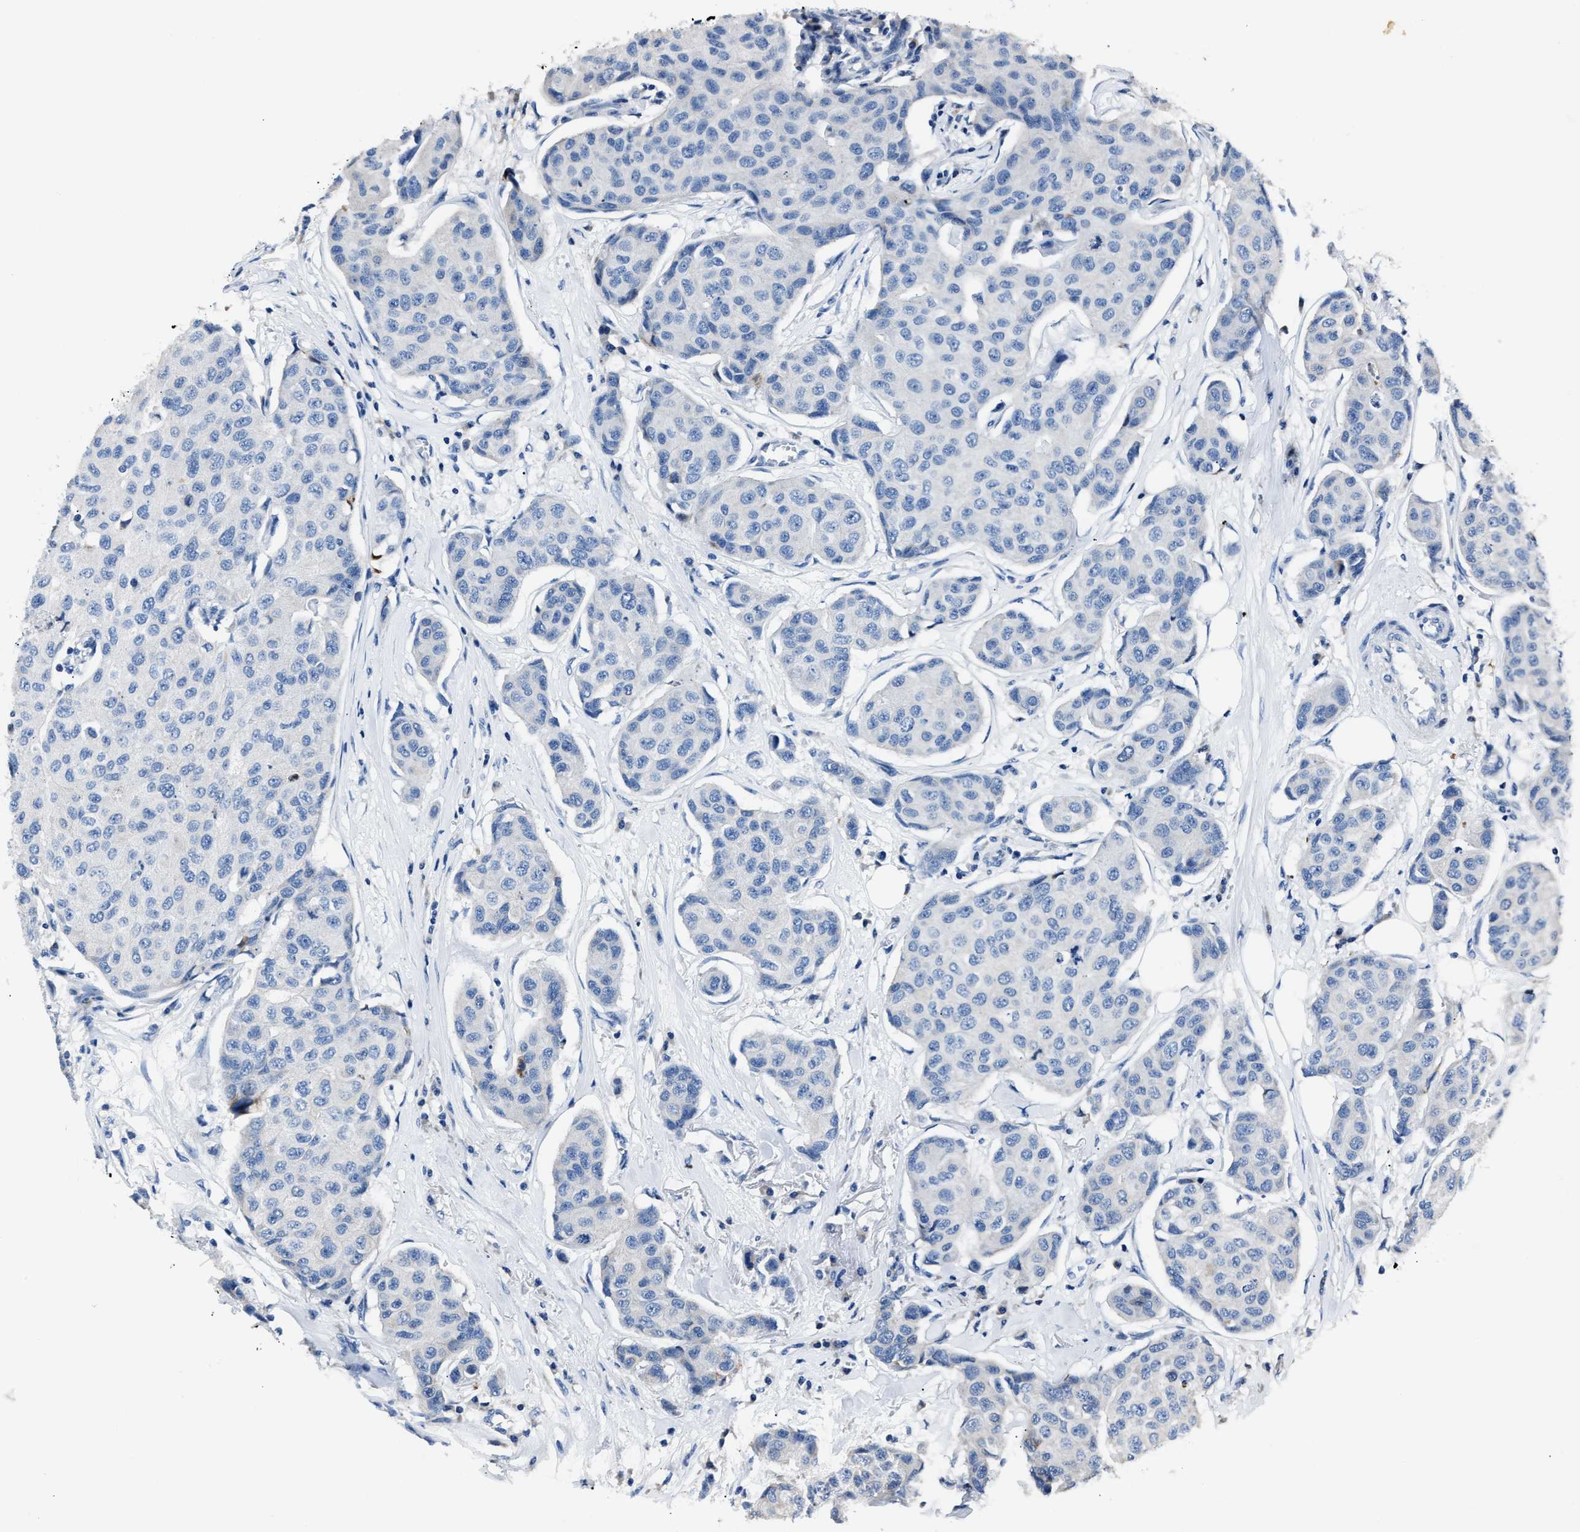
{"staining": {"intensity": "negative", "quantity": "none", "location": "none"}, "tissue": "breast cancer", "cell_type": "Tumor cells", "image_type": "cancer", "snomed": [{"axis": "morphology", "description": "Duct carcinoma"}, {"axis": "topography", "description": "Breast"}], "caption": "Immunohistochemical staining of human breast cancer exhibits no significant positivity in tumor cells.", "gene": "DNAJC24", "patient": {"sex": "female", "age": 80}}